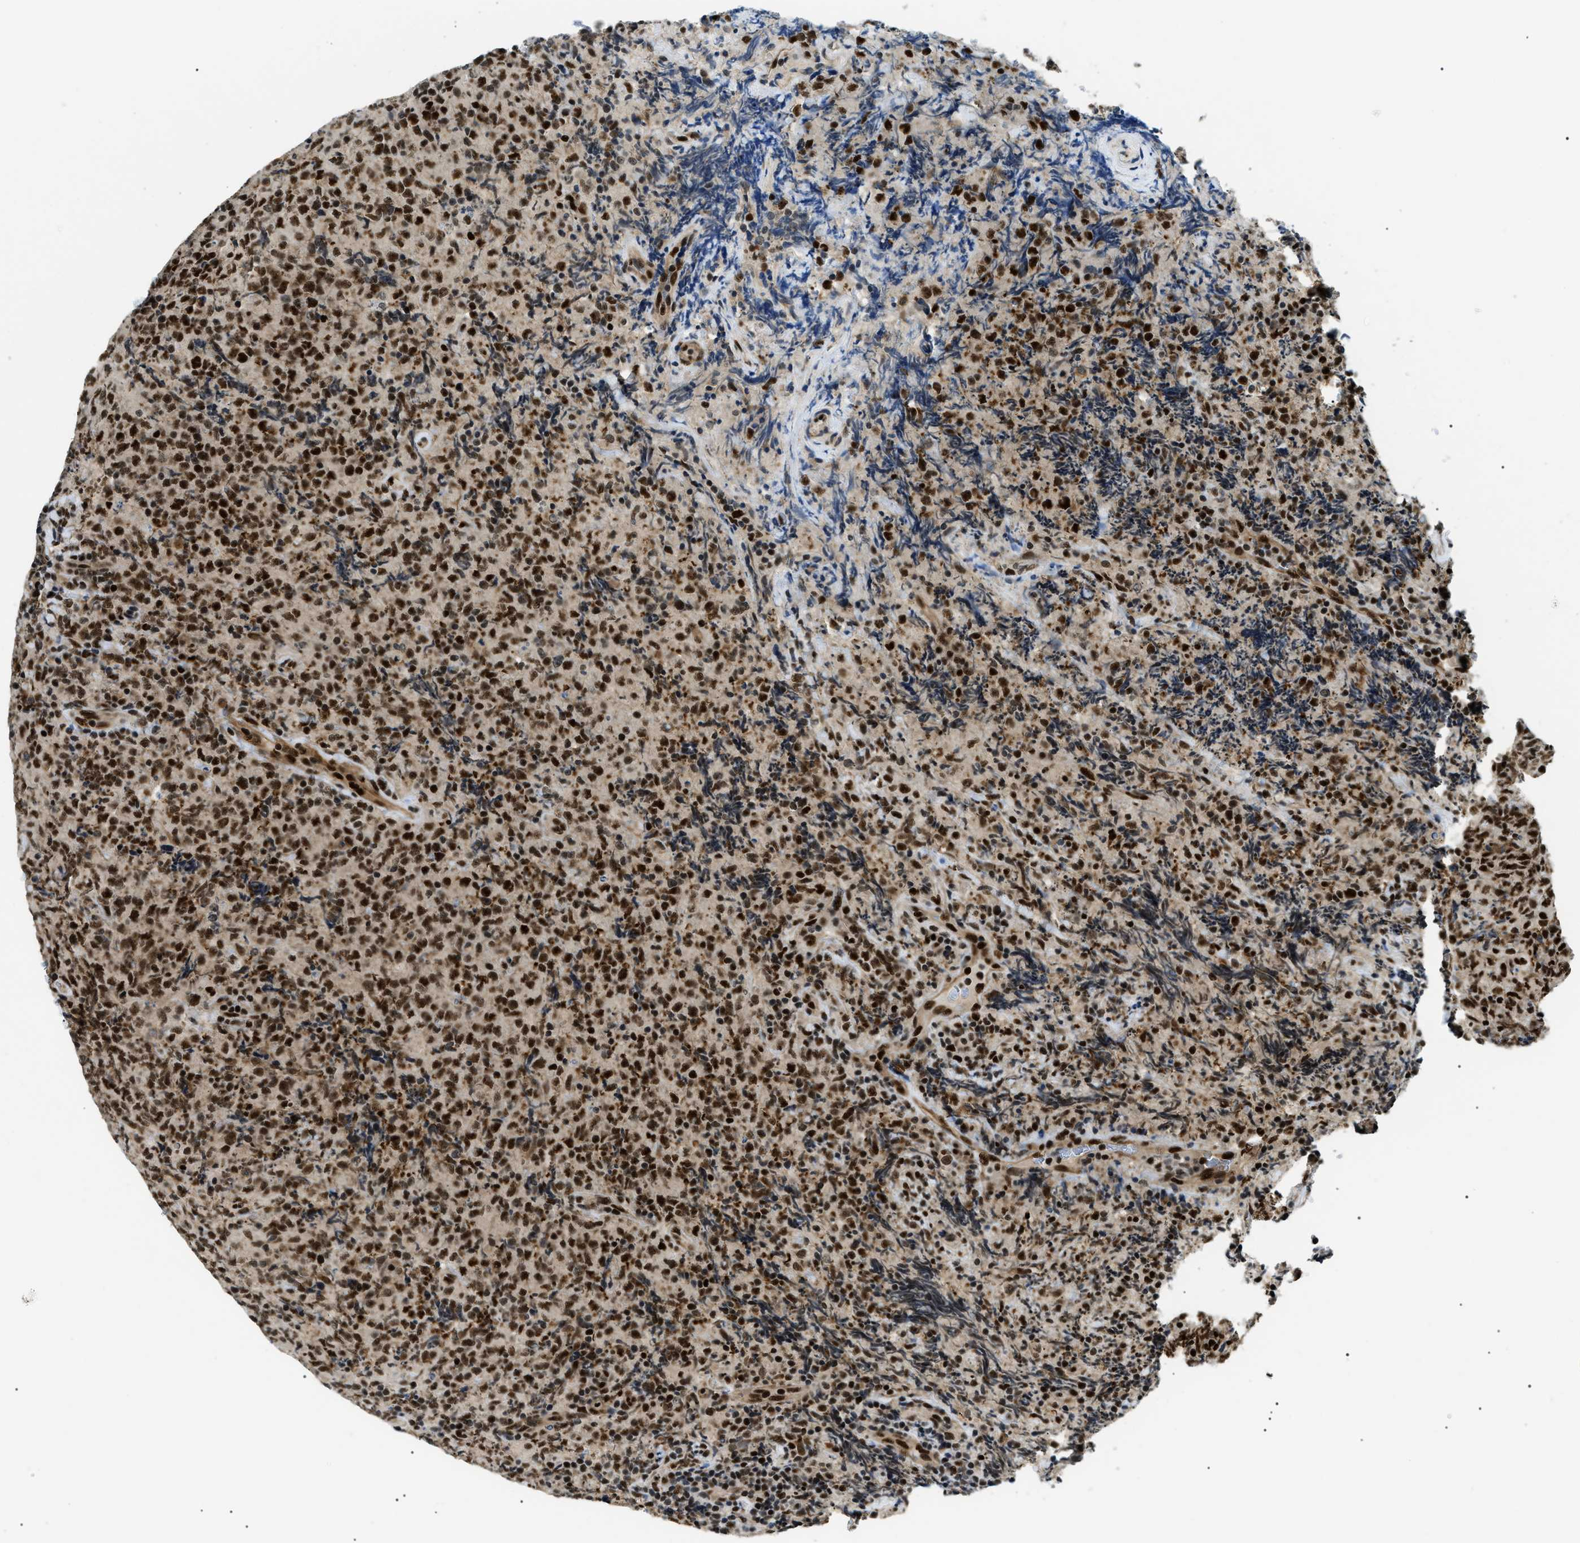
{"staining": {"intensity": "strong", "quantity": ">75%", "location": "nuclear"}, "tissue": "lymphoma", "cell_type": "Tumor cells", "image_type": "cancer", "snomed": [{"axis": "morphology", "description": "Malignant lymphoma, non-Hodgkin's type, High grade"}, {"axis": "topography", "description": "Tonsil"}], "caption": "Protein analysis of high-grade malignant lymphoma, non-Hodgkin's type tissue reveals strong nuclear expression in about >75% of tumor cells.", "gene": "CWC25", "patient": {"sex": "female", "age": 36}}